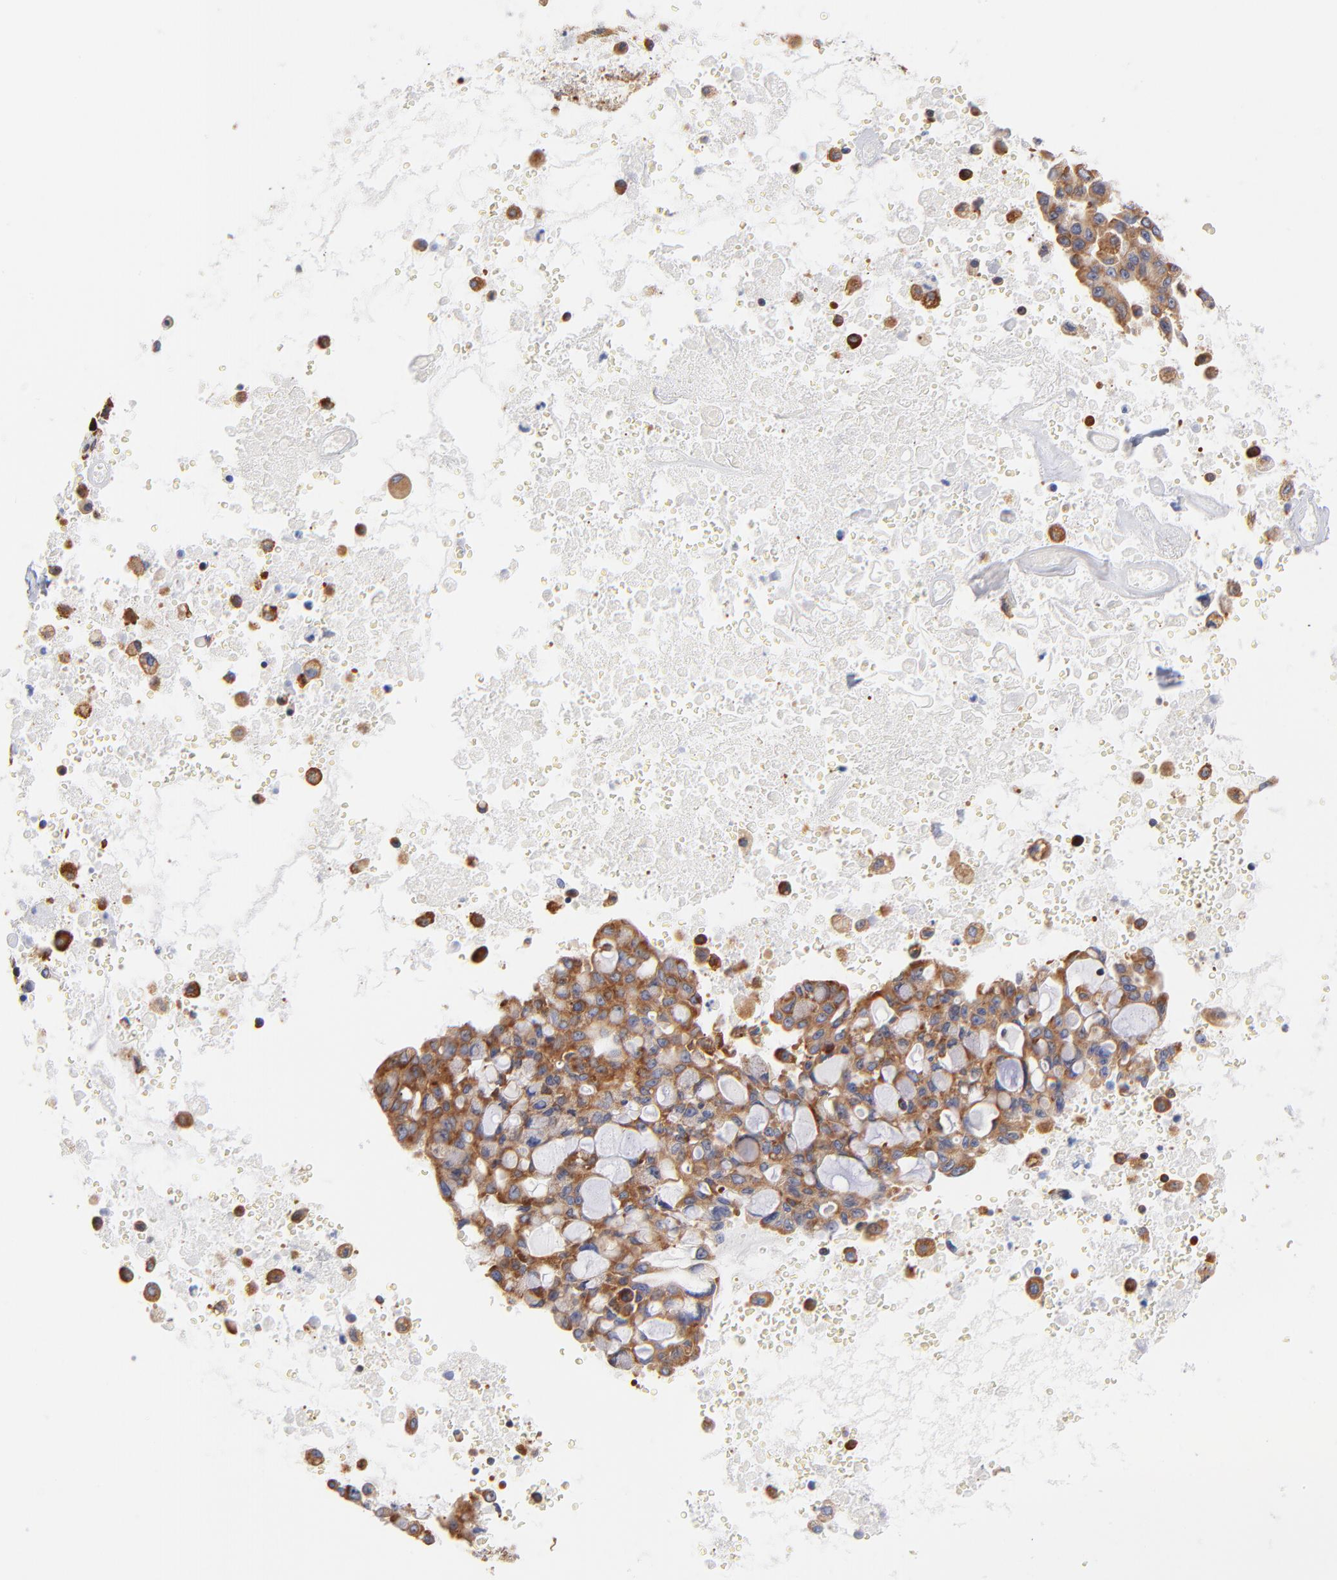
{"staining": {"intensity": "moderate", "quantity": ">75%", "location": "cytoplasmic/membranous"}, "tissue": "lung cancer", "cell_type": "Tumor cells", "image_type": "cancer", "snomed": [{"axis": "morphology", "description": "Adenocarcinoma, NOS"}, {"axis": "topography", "description": "Lung"}], "caption": "Protein expression analysis of lung cancer (adenocarcinoma) displays moderate cytoplasmic/membranous expression in approximately >75% of tumor cells.", "gene": "RPL27", "patient": {"sex": "female", "age": 44}}